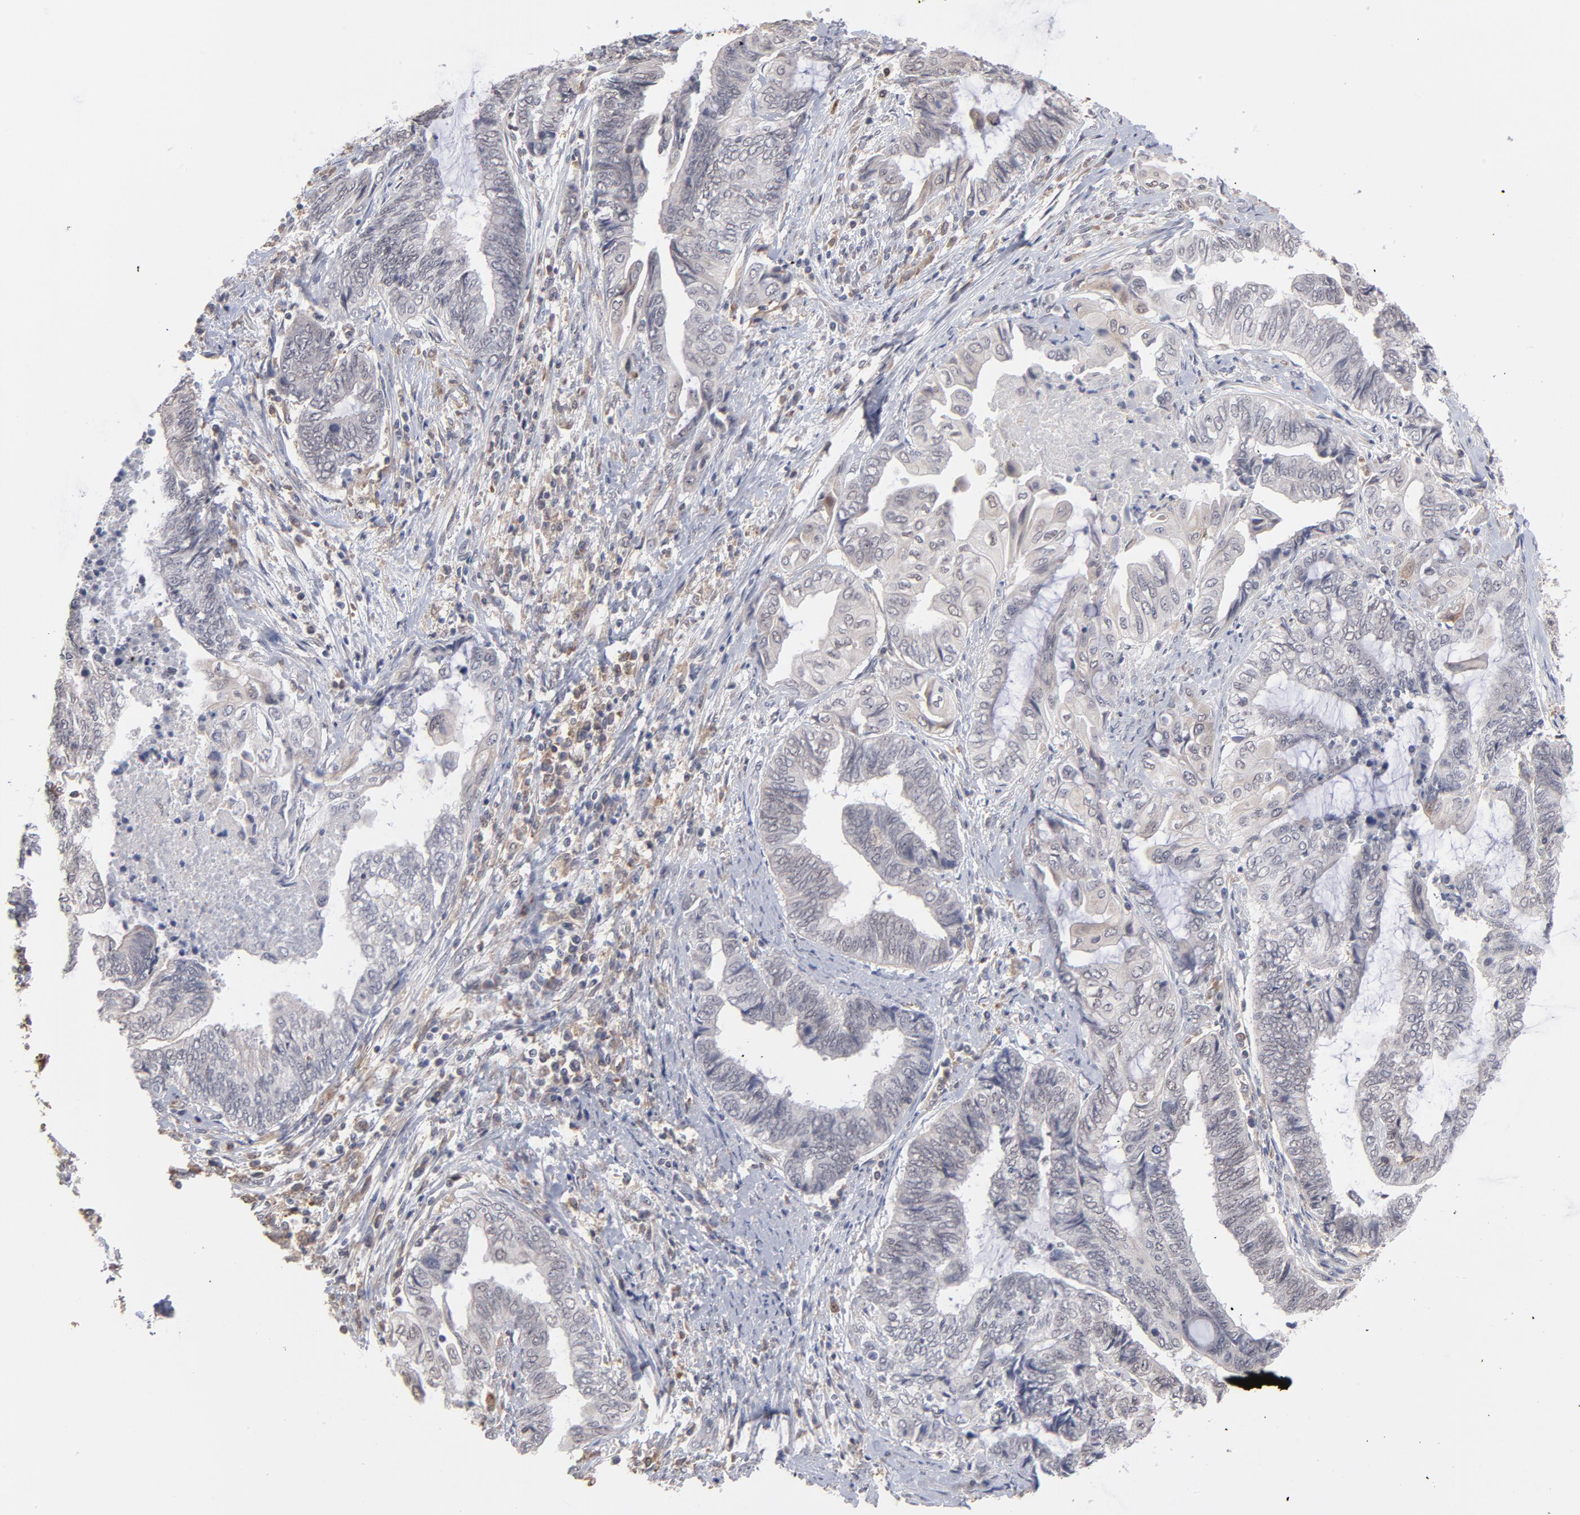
{"staining": {"intensity": "negative", "quantity": "none", "location": "none"}, "tissue": "endometrial cancer", "cell_type": "Tumor cells", "image_type": "cancer", "snomed": [{"axis": "morphology", "description": "Adenocarcinoma, NOS"}, {"axis": "topography", "description": "Uterus"}, {"axis": "topography", "description": "Endometrium"}], "caption": "Immunohistochemistry photomicrograph of neoplastic tissue: adenocarcinoma (endometrial) stained with DAB (3,3'-diaminobenzidine) displays no significant protein expression in tumor cells.", "gene": "OAS1", "patient": {"sex": "female", "age": 70}}